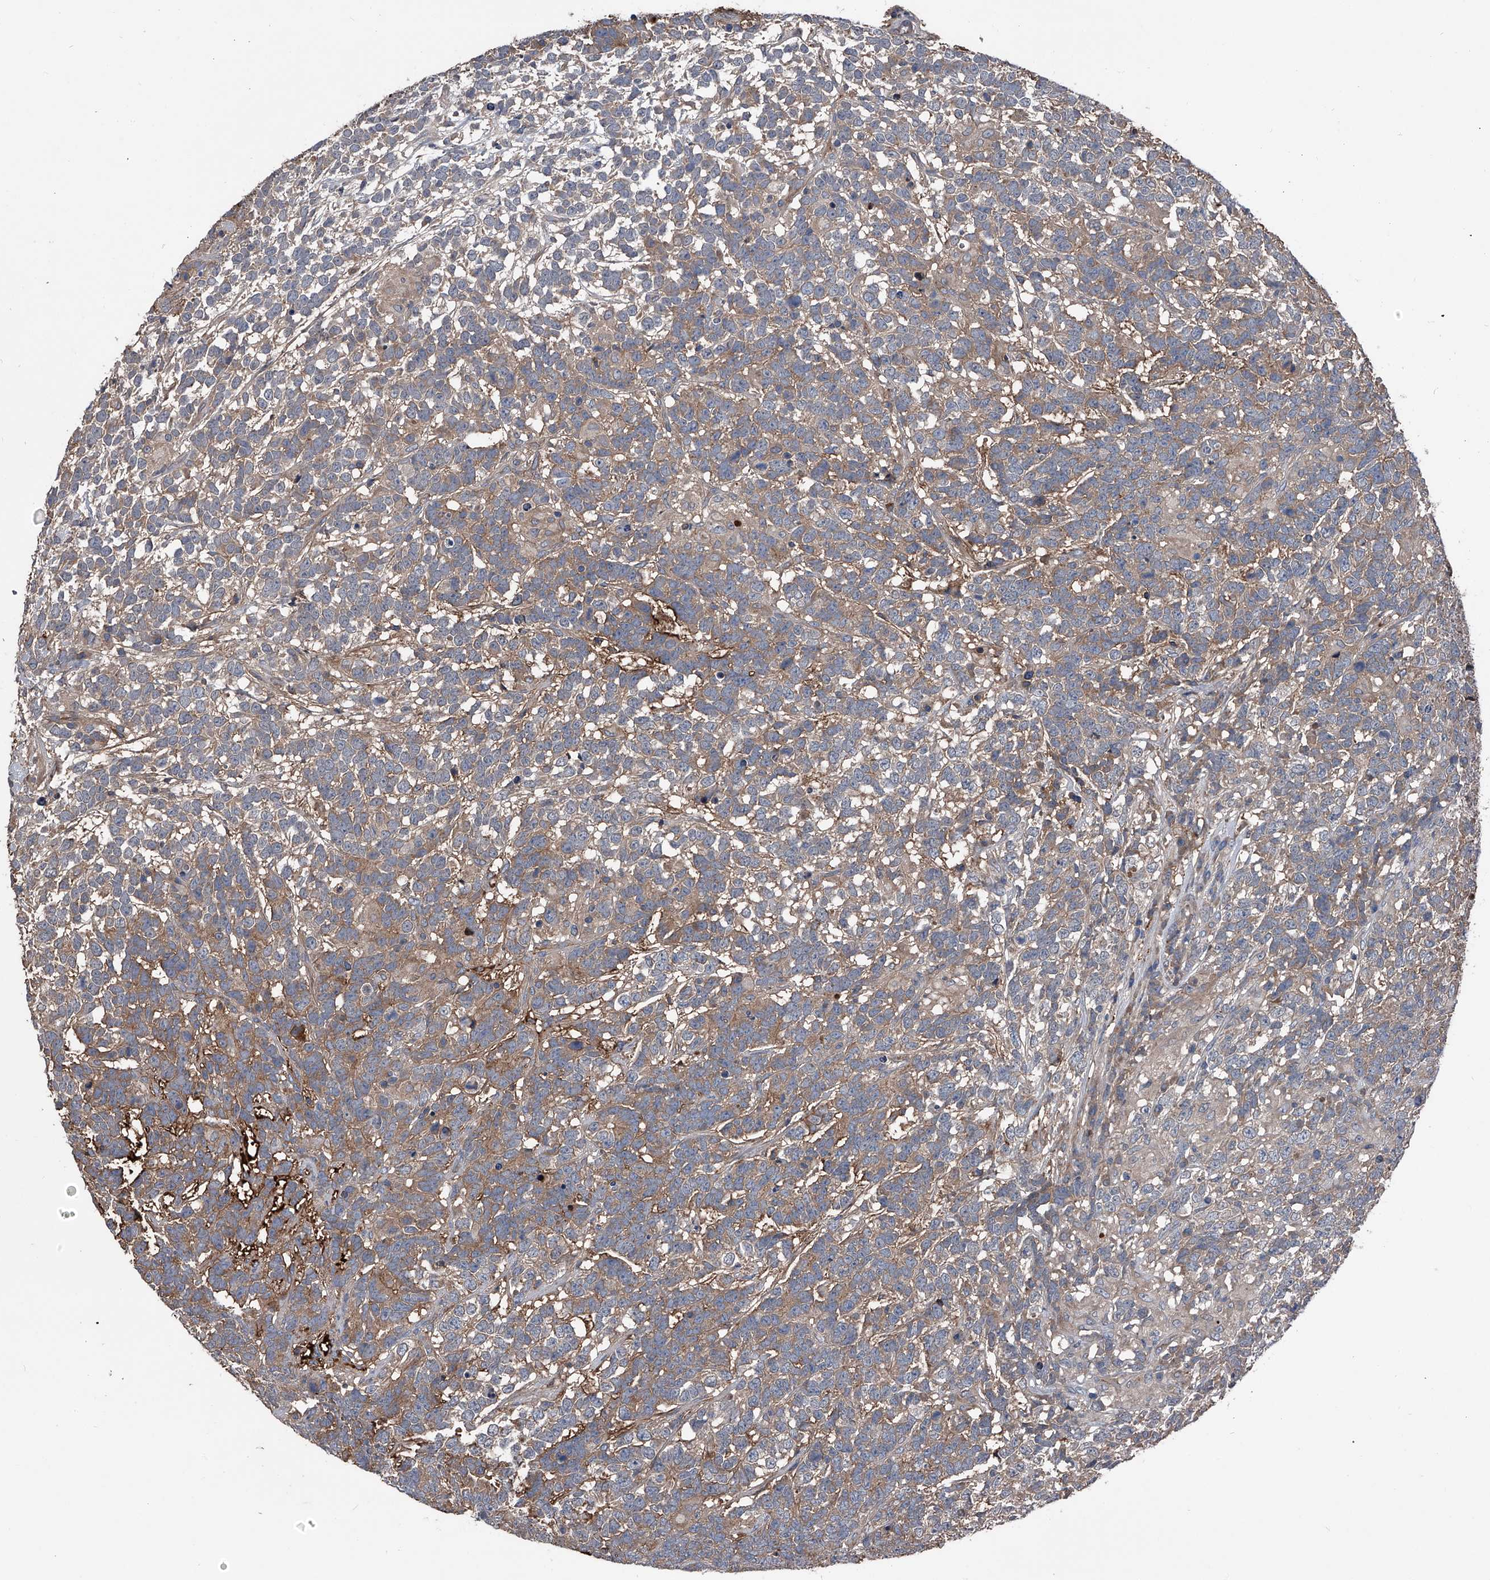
{"staining": {"intensity": "moderate", "quantity": ">75%", "location": "cytoplasmic/membranous"}, "tissue": "testis cancer", "cell_type": "Tumor cells", "image_type": "cancer", "snomed": [{"axis": "morphology", "description": "Carcinoma, Embryonal, NOS"}, {"axis": "topography", "description": "Testis"}], "caption": "This photomicrograph shows immunohistochemistry staining of testis embryonal carcinoma, with medium moderate cytoplasmic/membranous positivity in approximately >75% of tumor cells.", "gene": "KIF13A", "patient": {"sex": "male", "age": 26}}